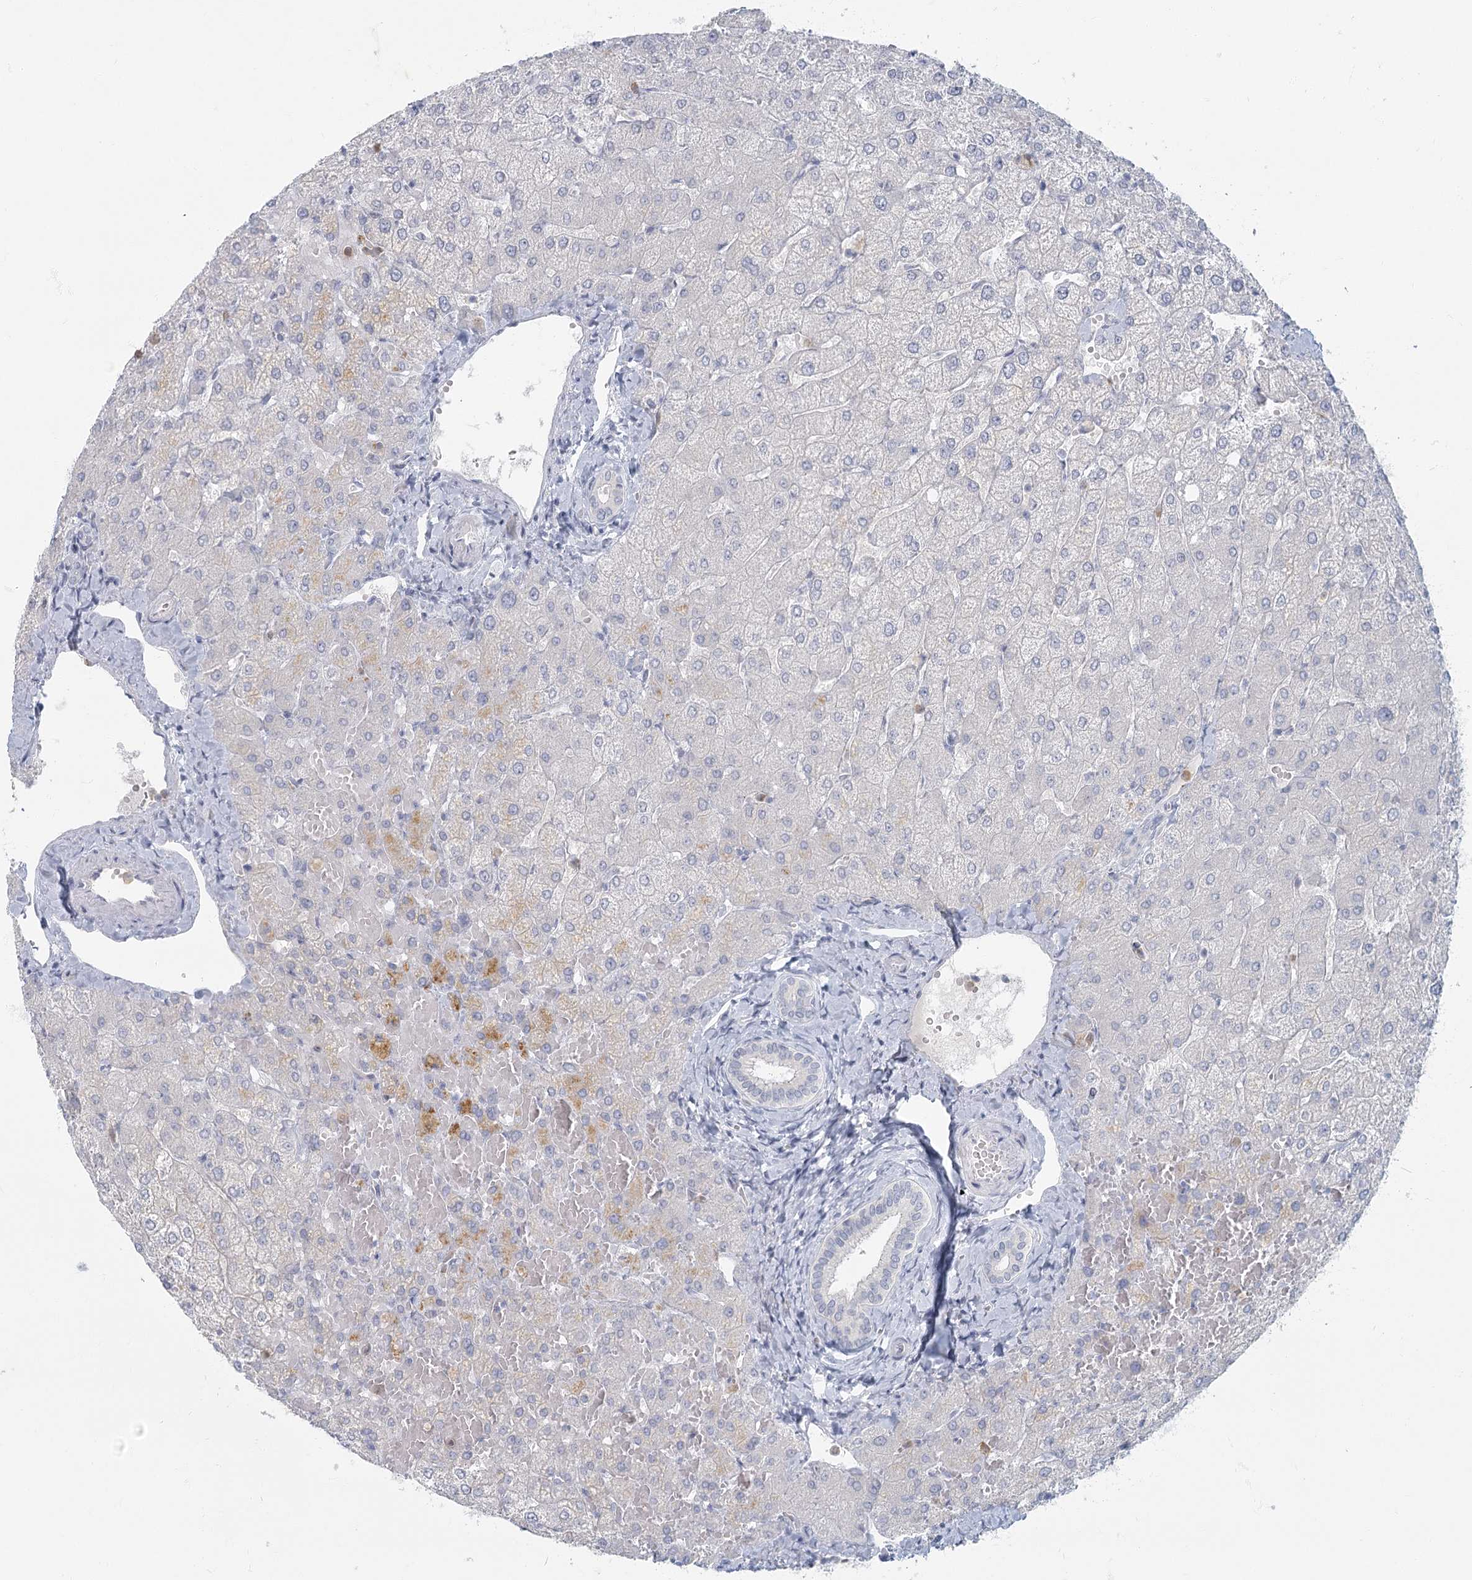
{"staining": {"intensity": "negative", "quantity": "none", "location": "none"}, "tissue": "liver", "cell_type": "Cholangiocytes", "image_type": "normal", "snomed": [{"axis": "morphology", "description": "Normal tissue, NOS"}, {"axis": "topography", "description": "Liver"}], "caption": "Histopathology image shows no significant protein expression in cholangiocytes of unremarkable liver. (DAB (3,3'-diaminobenzidine) immunohistochemistry with hematoxylin counter stain).", "gene": "FAM110C", "patient": {"sex": "female", "age": 54}}